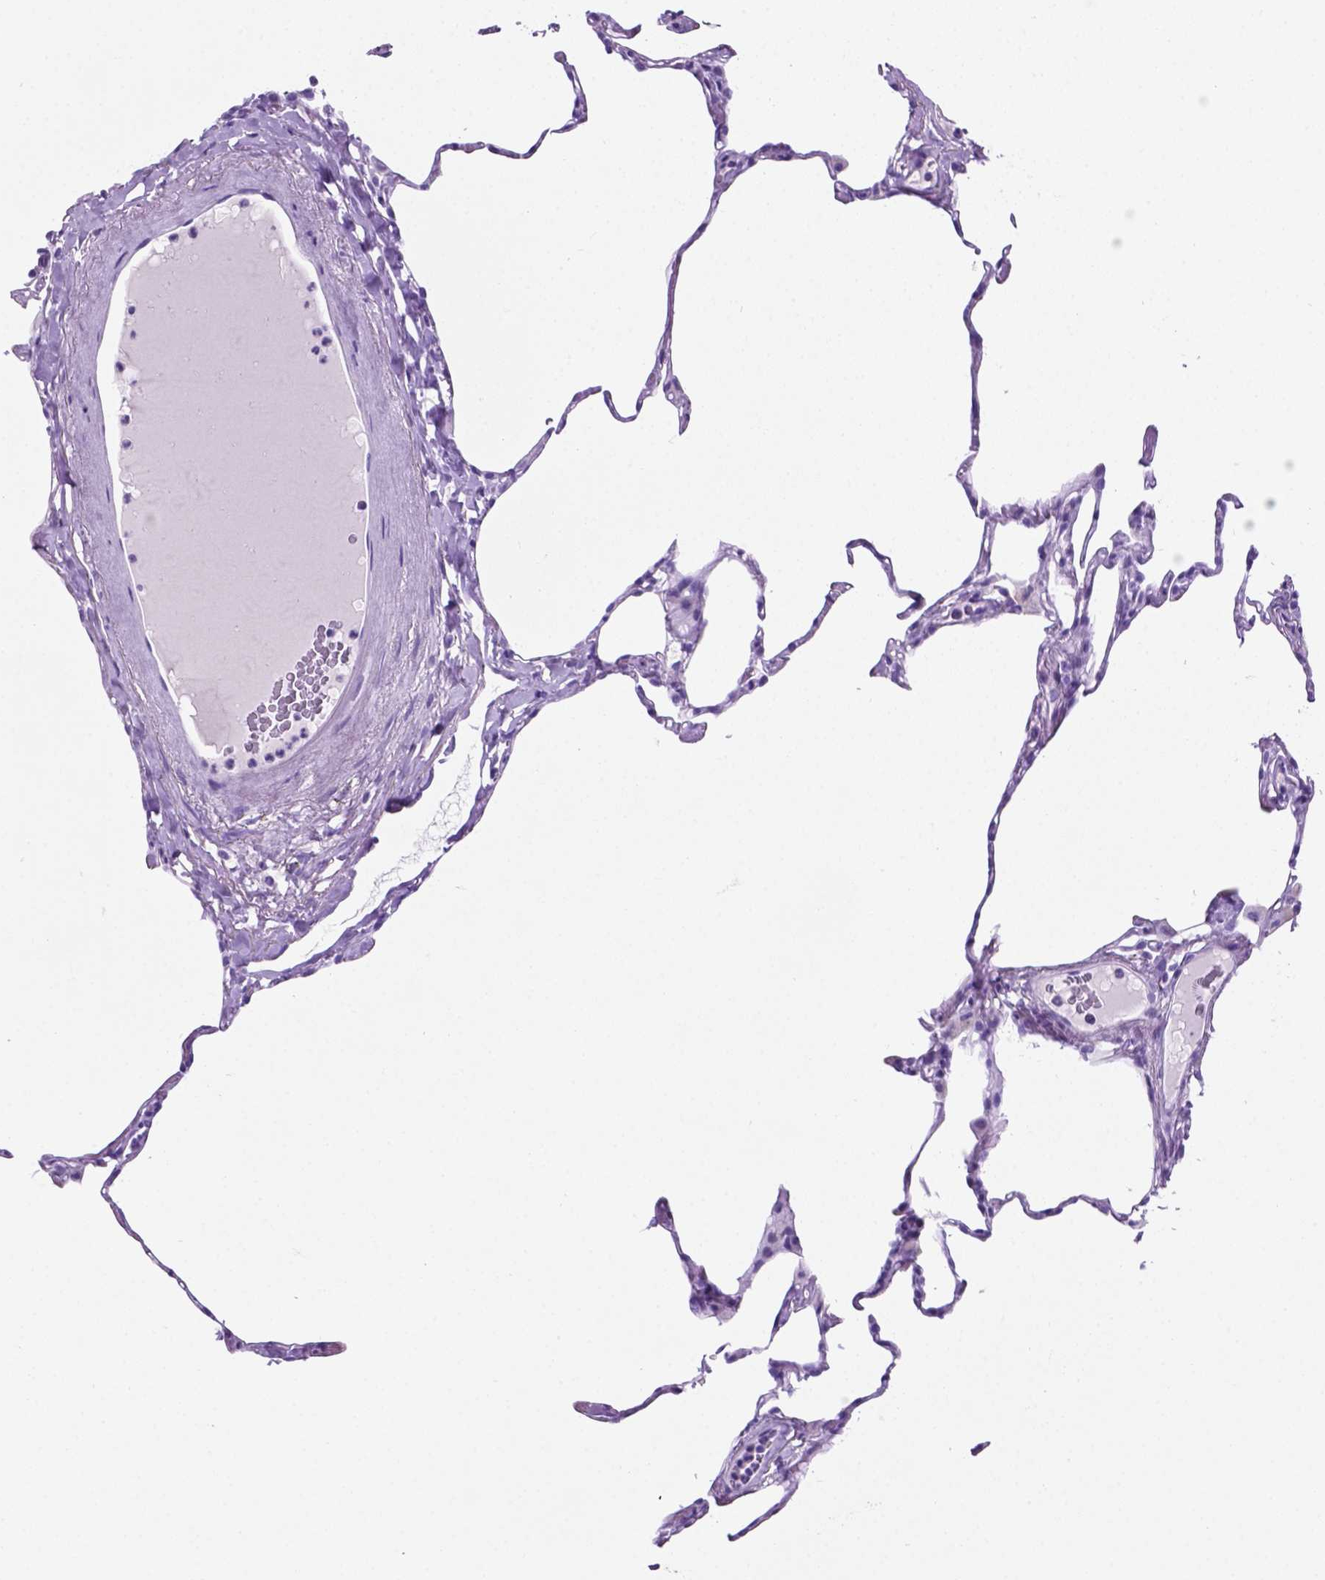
{"staining": {"intensity": "negative", "quantity": "none", "location": "none"}, "tissue": "lung", "cell_type": "Alveolar cells", "image_type": "normal", "snomed": [{"axis": "morphology", "description": "Normal tissue, NOS"}, {"axis": "topography", "description": "Lung"}], "caption": "A high-resolution image shows IHC staining of unremarkable lung, which demonstrates no significant expression in alveolar cells.", "gene": "C17orf107", "patient": {"sex": "male", "age": 65}}